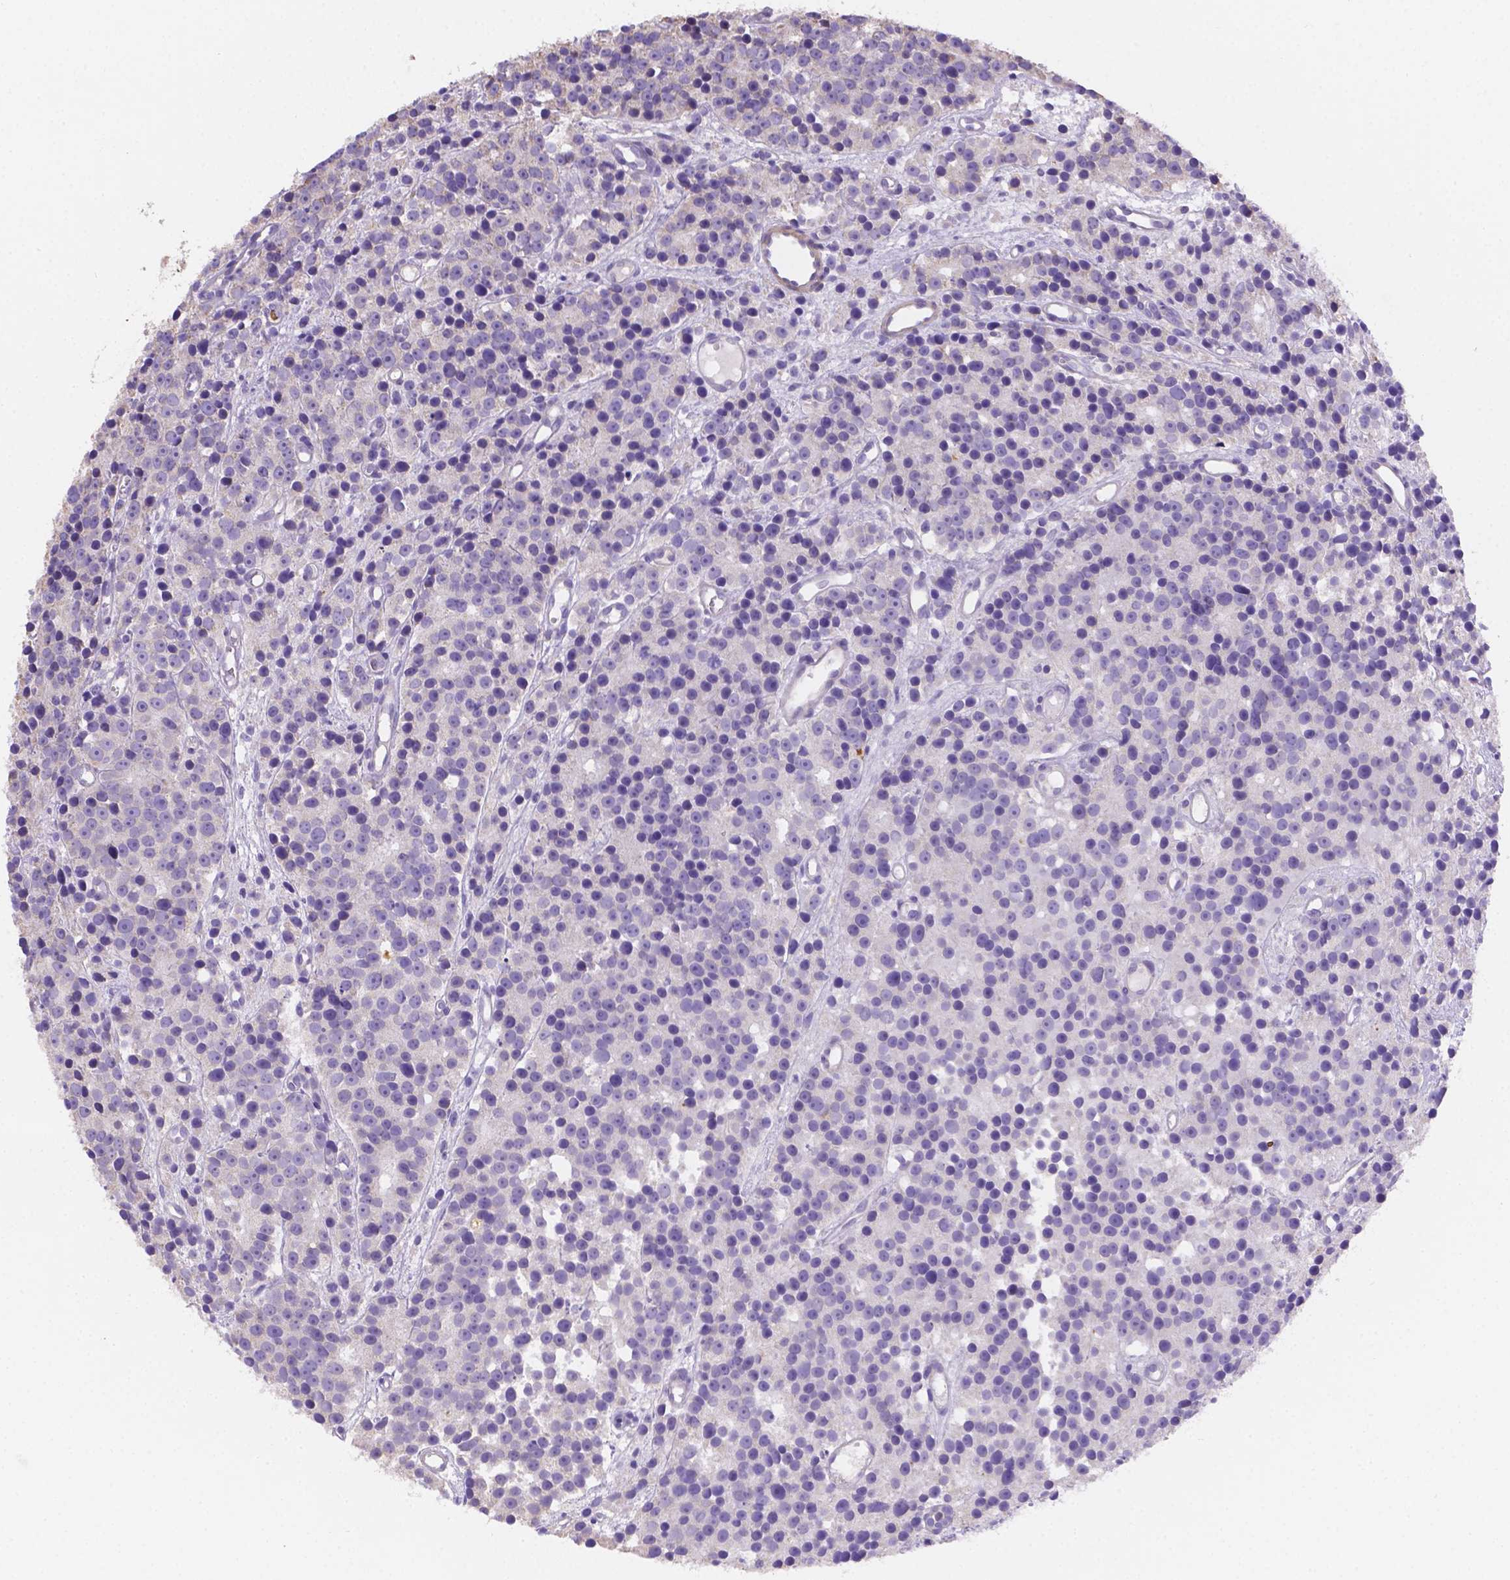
{"staining": {"intensity": "negative", "quantity": "none", "location": "none"}, "tissue": "prostate cancer", "cell_type": "Tumor cells", "image_type": "cancer", "snomed": [{"axis": "morphology", "description": "Adenocarcinoma, High grade"}, {"axis": "topography", "description": "Prostate"}], "caption": "DAB (3,3'-diaminobenzidine) immunohistochemical staining of prostate high-grade adenocarcinoma shows no significant expression in tumor cells. Nuclei are stained in blue.", "gene": "NXPE2", "patient": {"sex": "male", "age": 77}}